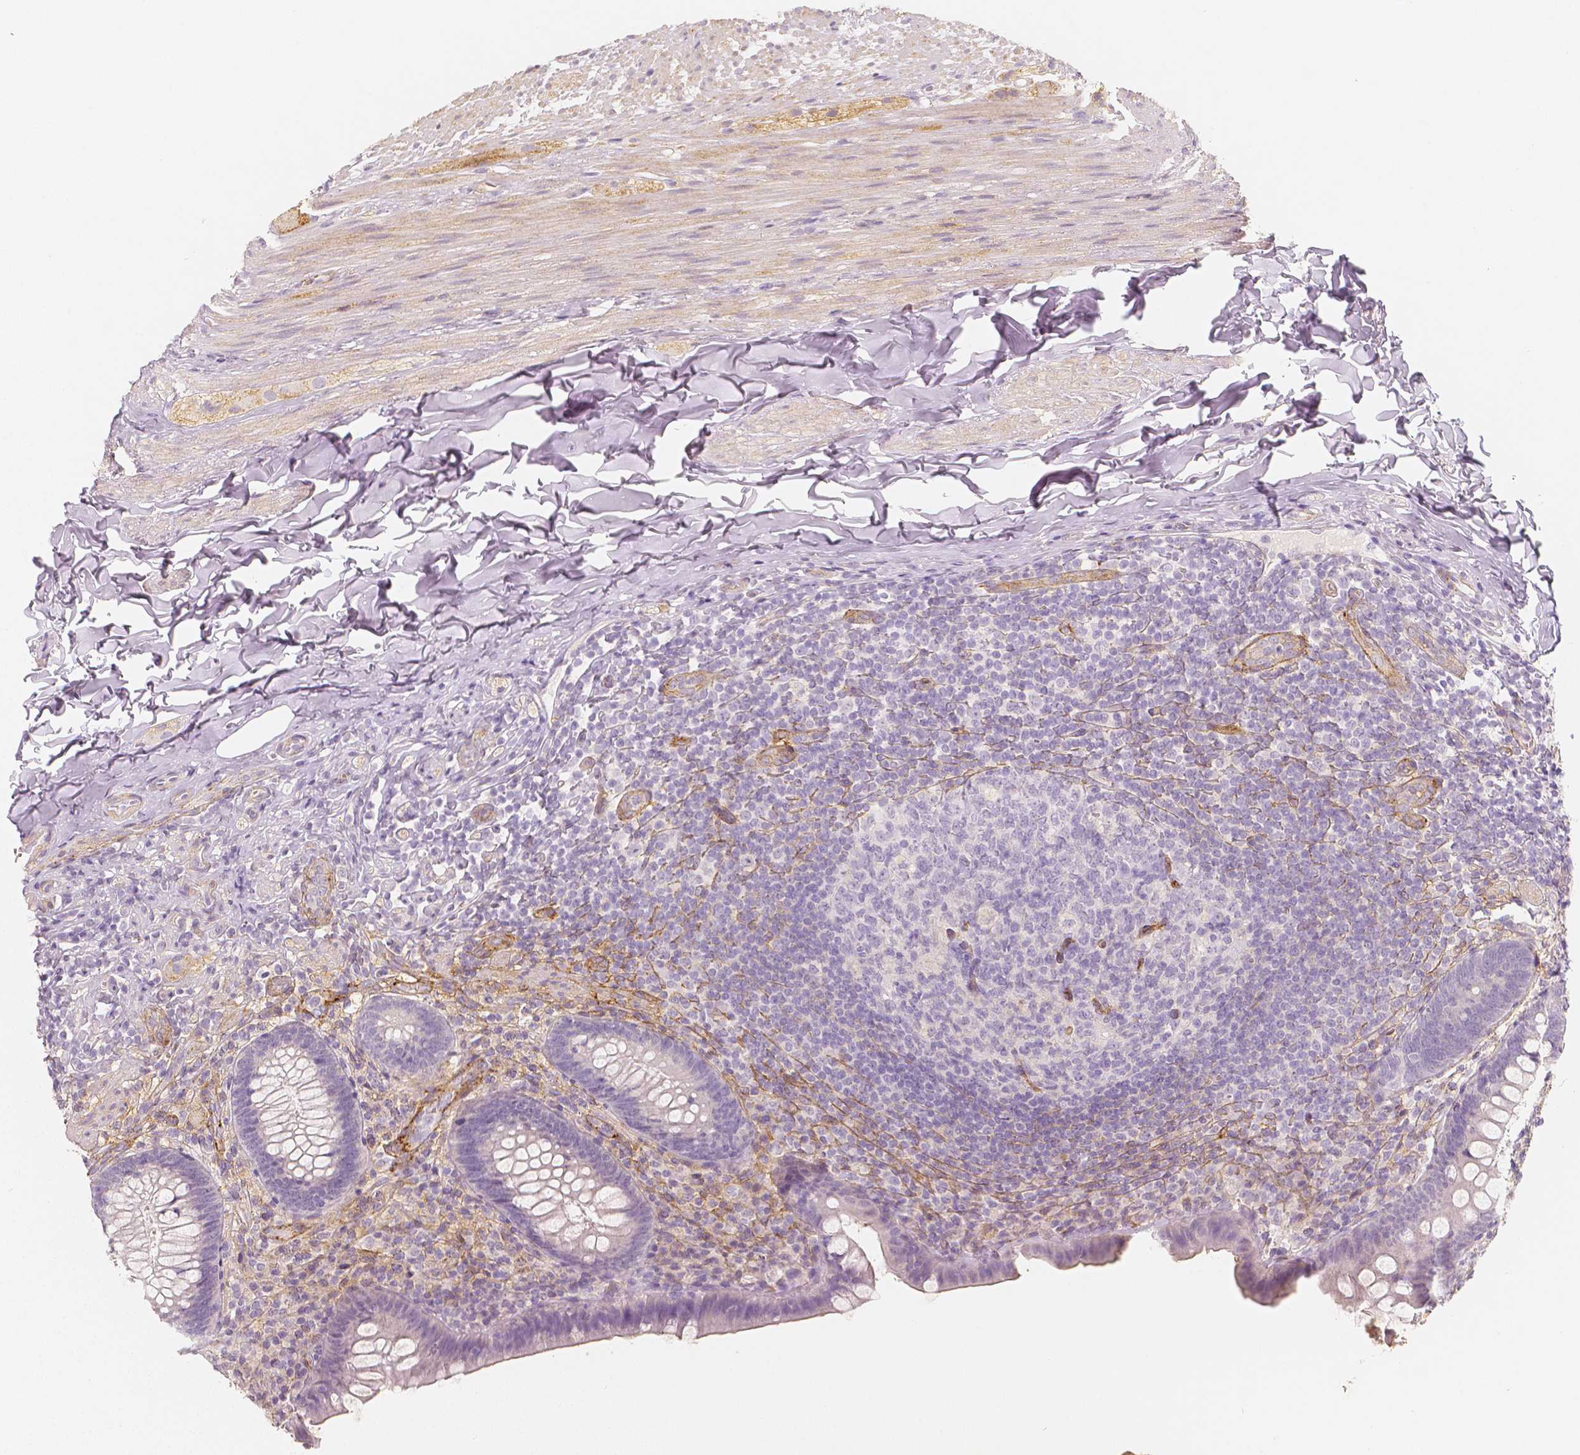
{"staining": {"intensity": "negative", "quantity": "none", "location": "none"}, "tissue": "appendix", "cell_type": "Glandular cells", "image_type": "normal", "snomed": [{"axis": "morphology", "description": "Normal tissue, NOS"}, {"axis": "topography", "description": "Appendix"}], "caption": "Protein analysis of normal appendix shows no significant staining in glandular cells.", "gene": "THY1", "patient": {"sex": "male", "age": 47}}